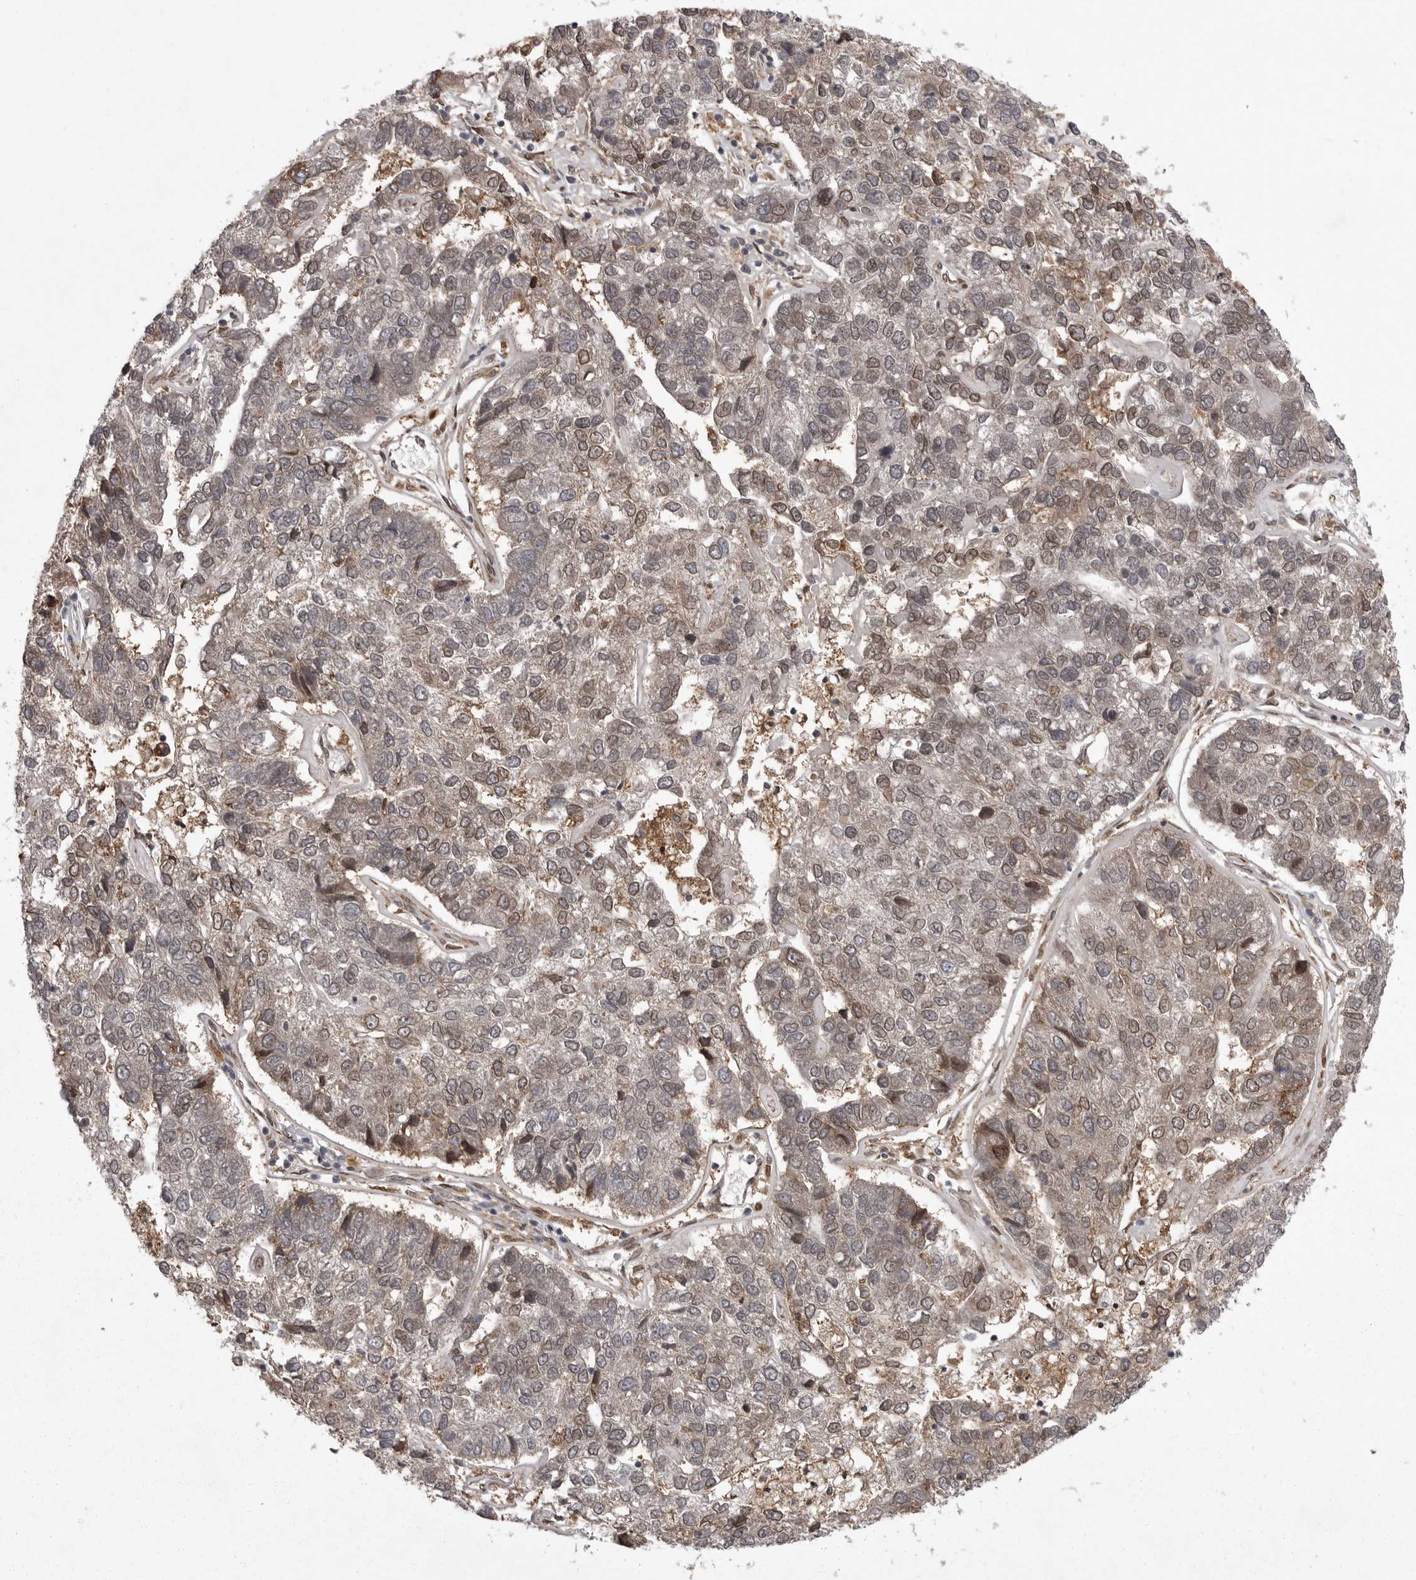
{"staining": {"intensity": "moderate", "quantity": "<25%", "location": "cytoplasmic/membranous"}, "tissue": "pancreatic cancer", "cell_type": "Tumor cells", "image_type": "cancer", "snomed": [{"axis": "morphology", "description": "Adenocarcinoma, NOS"}, {"axis": "topography", "description": "Pancreas"}], "caption": "A micrograph showing moderate cytoplasmic/membranous expression in about <25% of tumor cells in pancreatic cancer, as visualized by brown immunohistochemical staining.", "gene": "ABL1", "patient": {"sex": "female", "age": 61}}